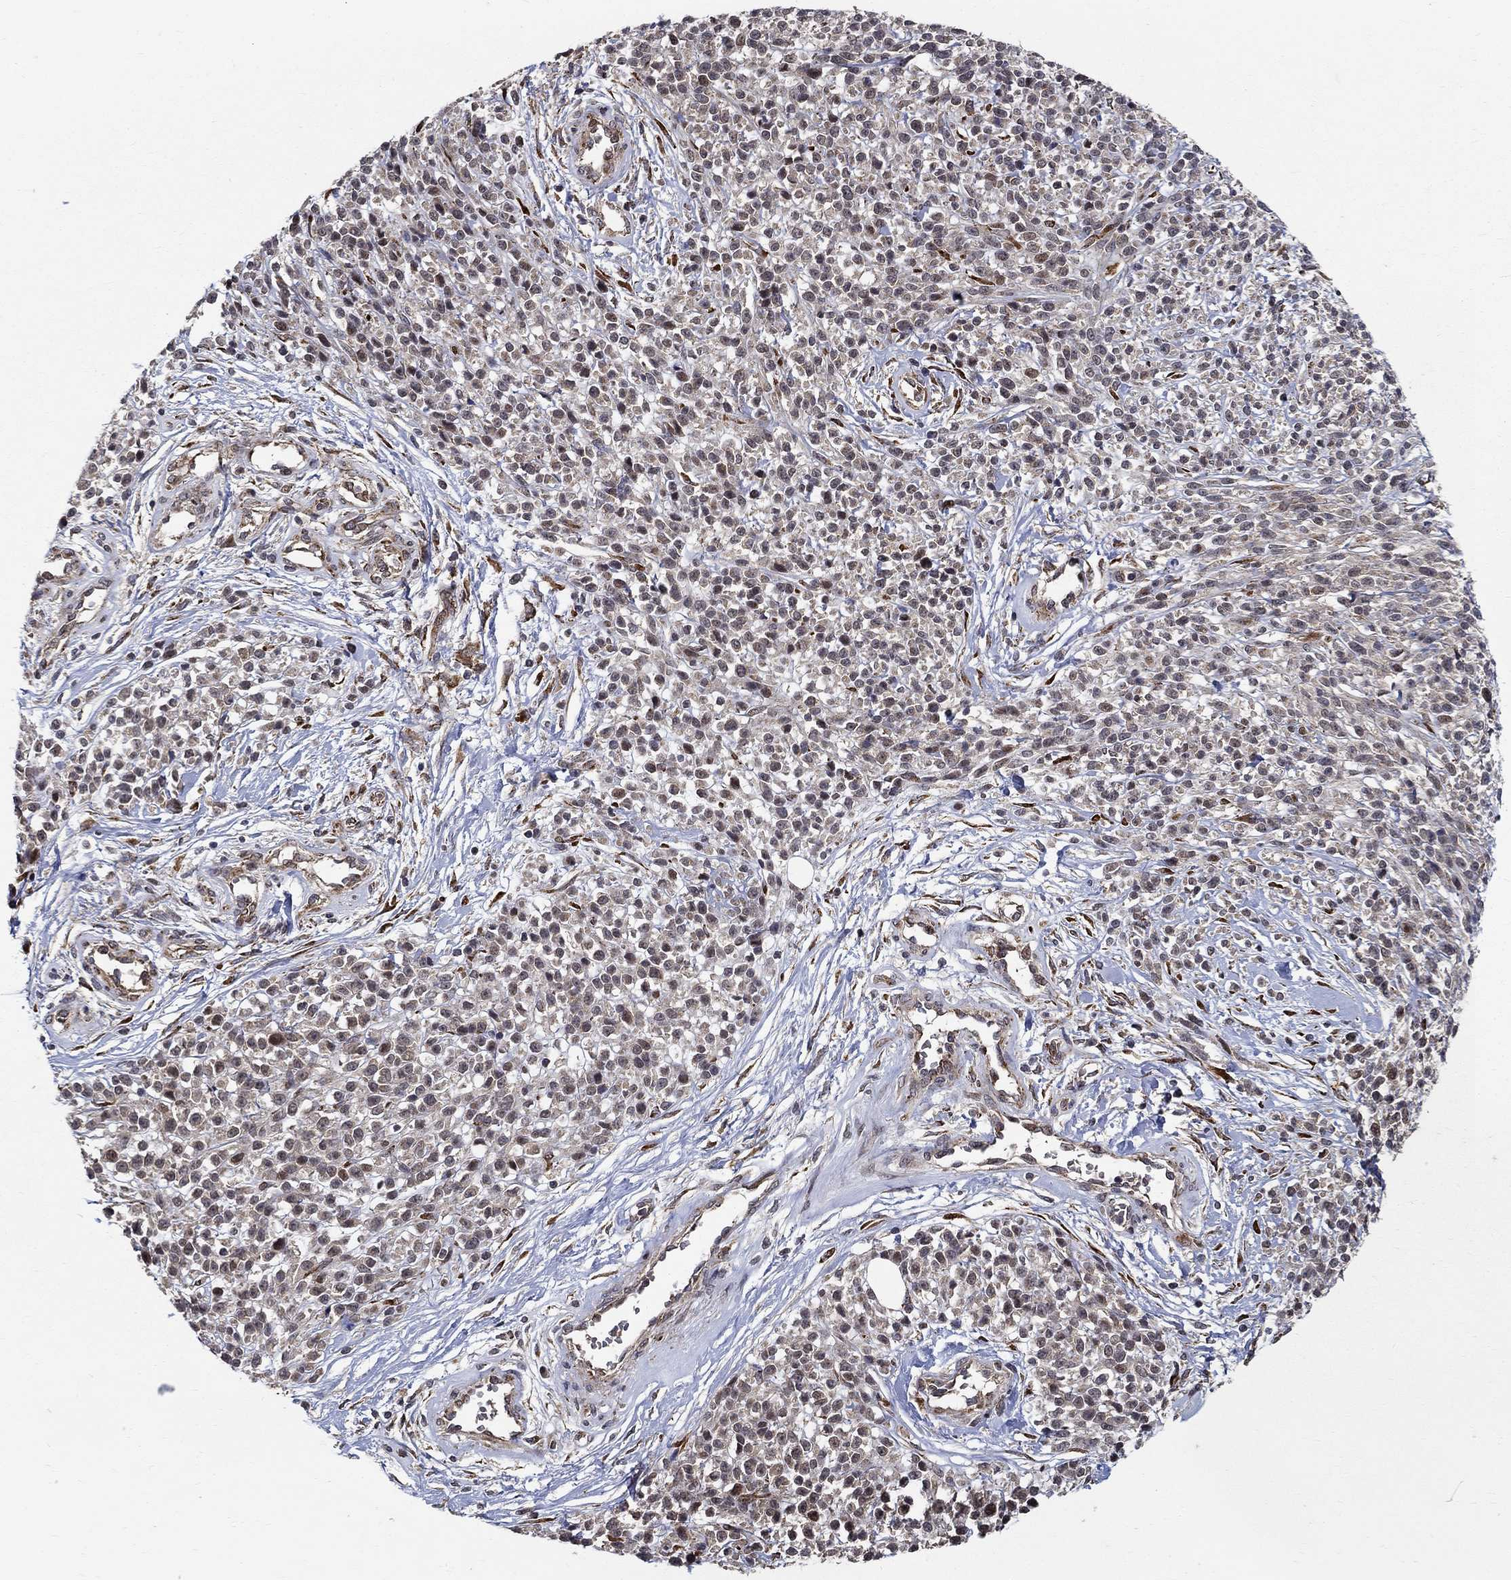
{"staining": {"intensity": "moderate", "quantity": "<25%", "location": "nuclear"}, "tissue": "melanoma", "cell_type": "Tumor cells", "image_type": "cancer", "snomed": [{"axis": "morphology", "description": "Malignant melanoma, NOS"}, {"axis": "topography", "description": "Skin"}, {"axis": "topography", "description": "Skin of trunk"}], "caption": "Protein positivity by IHC displays moderate nuclear positivity in approximately <25% of tumor cells in melanoma.", "gene": "ZNF594", "patient": {"sex": "male", "age": 74}}